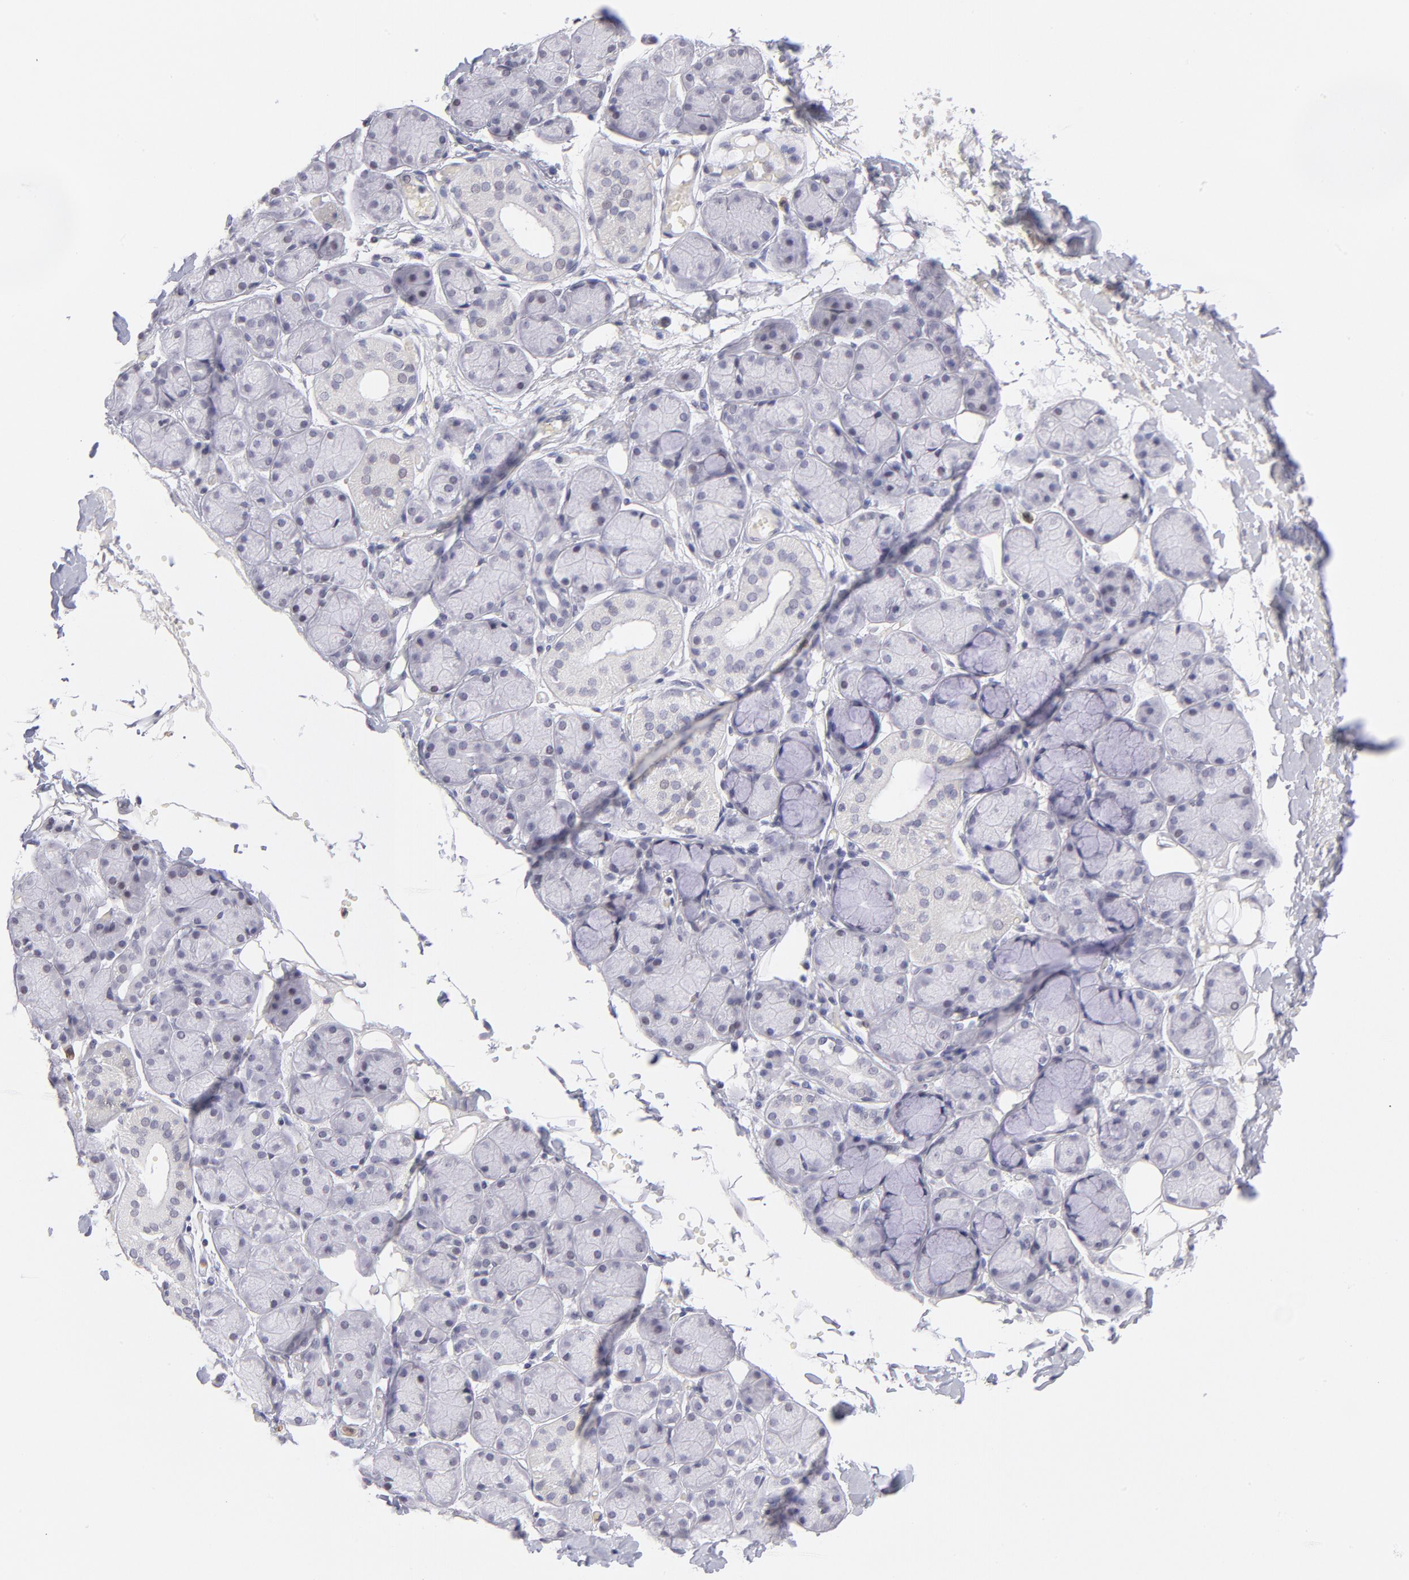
{"staining": {"intensity": "negative", "quantity": "none", "location": "none"}, "tissue": "salivary gland", "cell_type": "Glandular cells", "image_type": "normal", "snomed": [{"axis": "morphology", "description": "Normal tissue, NOS"}, {"axis": "topography", "description": "Skeletal muscle"}, {"axis": "topography", "description": "Oral tissue"}, {"axis": "topography", "description": "Salivary gland"}, {"axis": "topography", "description": "Peripheral nerve tissue"}], "caption": "Glandular cells are negative for protein expression in benign human salivary gland. (DAB IHC visualized using brightfield microscopy, high magnification).", "gene": "LTB4R", "patient": {"sex": "male", "age": 54}}